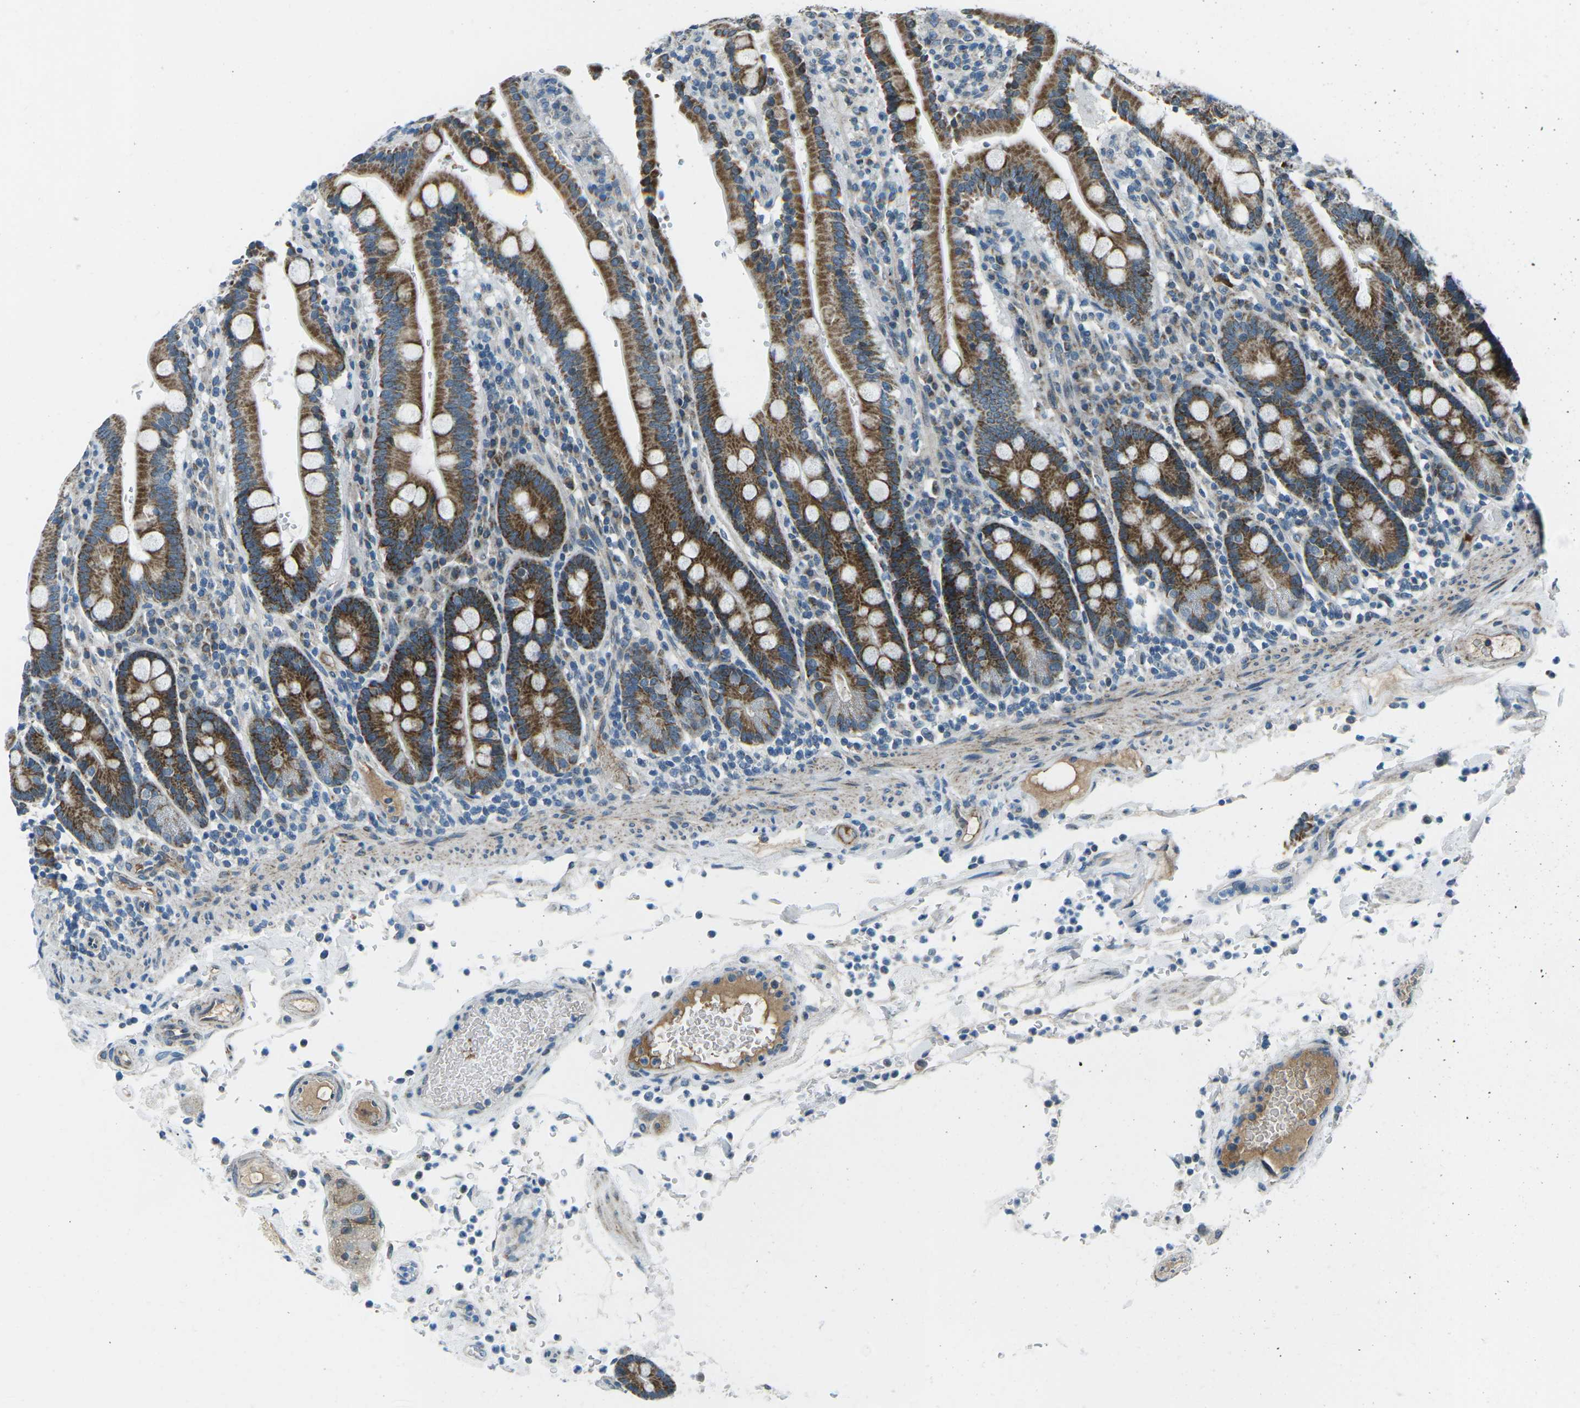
{"staining": {"intensity": "strong", "quantity": ">75%", "location": "cytoplasmic/membranous"}, "tissue": "duodenum", "cell_type": "Glandular cells", "image_type": "normal", "snomed": [{"axis": "morphology", "description": "Normal tissue, NOS"}, {"axis": "topography", "description": "Small intestine, NOS"}], "caption": "A high amount of strong cytoplasmic/membranous staining is seen in approximately >75% of glandular cells in benign duodenum.", "gene": "RFESD", "patient": {"sex": "female", "age": 71}}